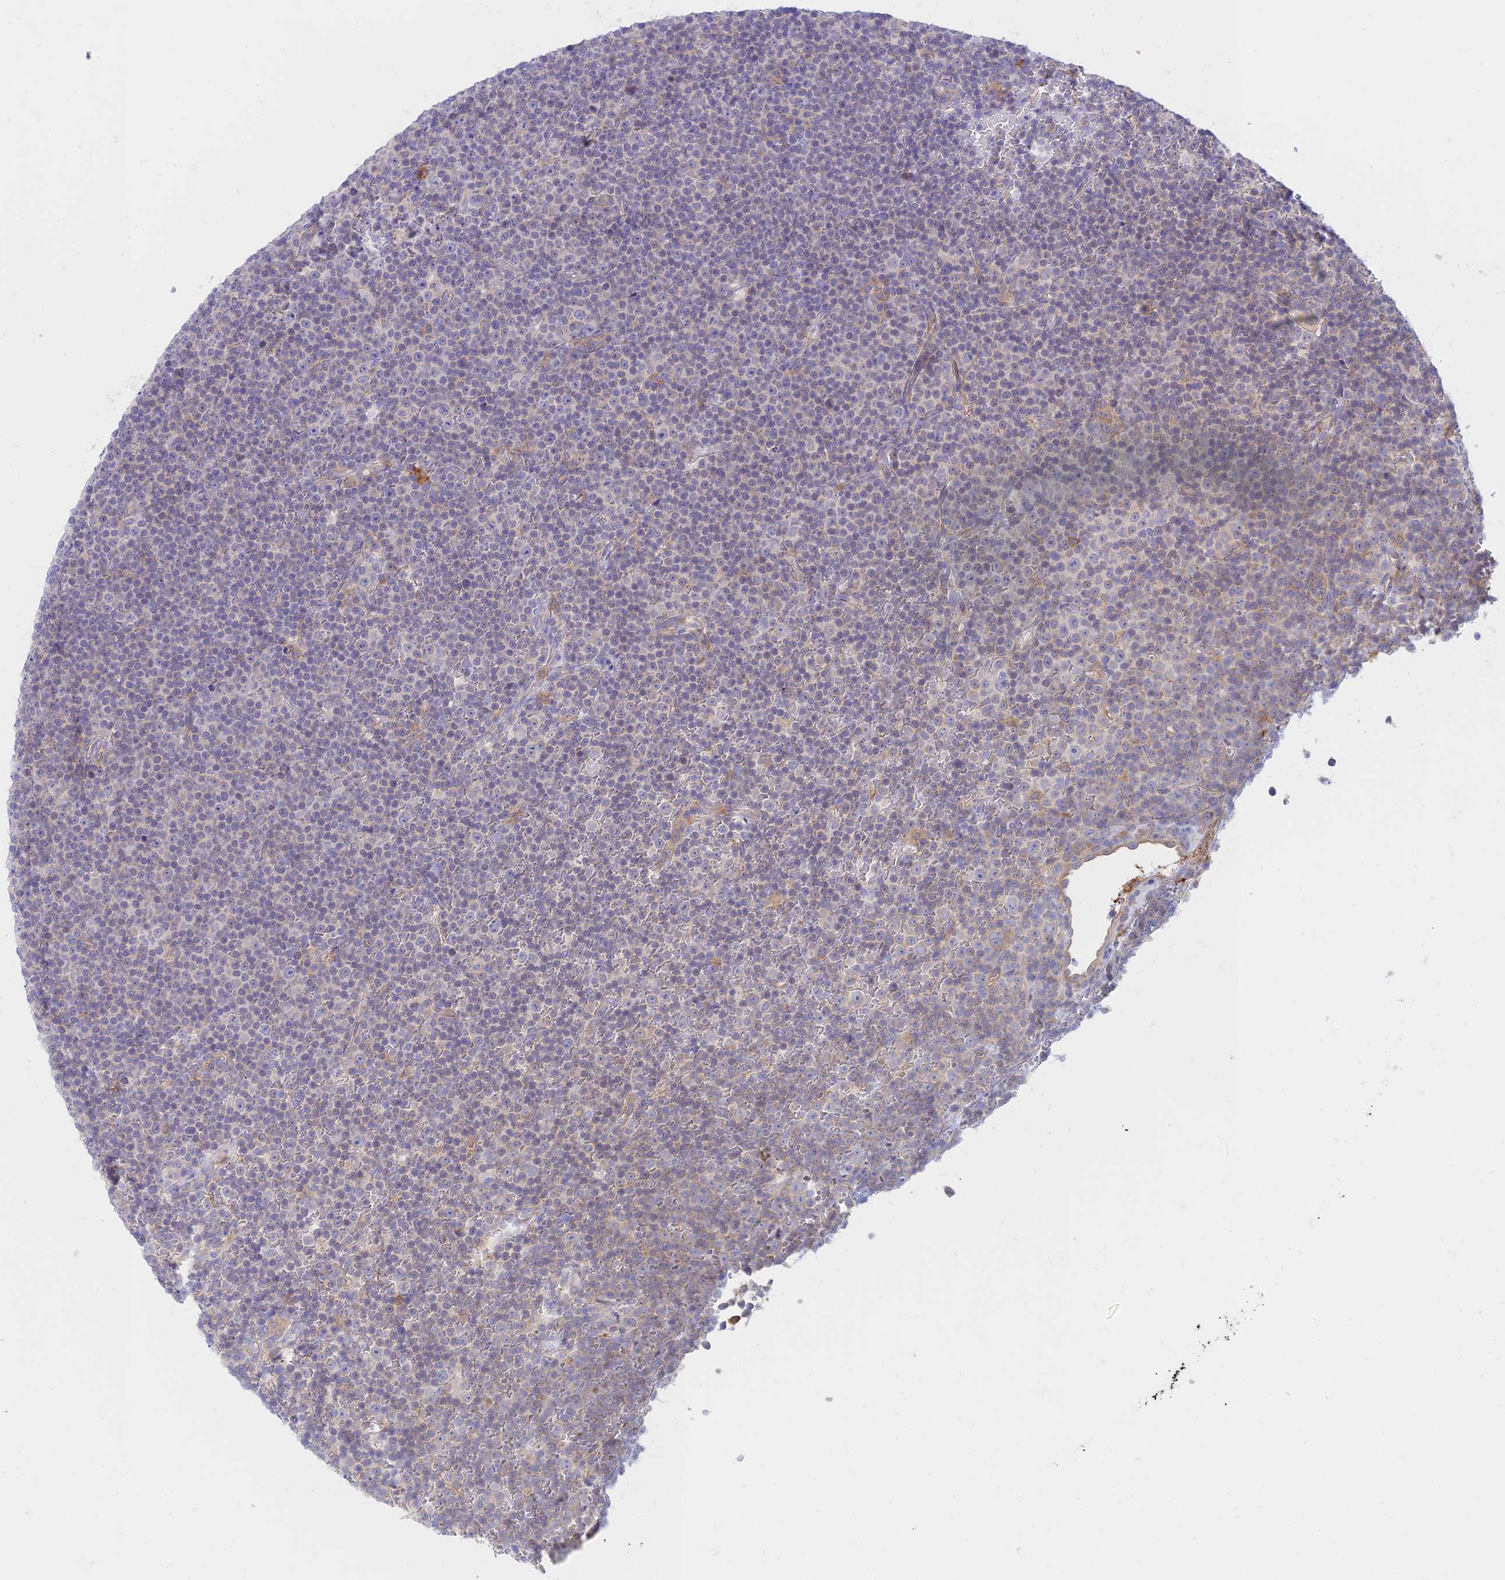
{"staining": {"intensity": "negative", "quantity": "none", "location": "none"}, "tissue": "lymphoma", "cell_type": "Tumor cells", "image_type": "cancer", "snomed": [{"axis": "morphology", "description": "Malignant lymphoma, non-Hodgkin's type, Low grade"}, {"axis": "topography", "description": "Lymph node"}], "caption": "This is an immunohistochemistry (IHC) image of lymphoma. There is no staining in tumor cells.", "gene": "STRN4", "patient": {"sex": "female", "age": 67}}